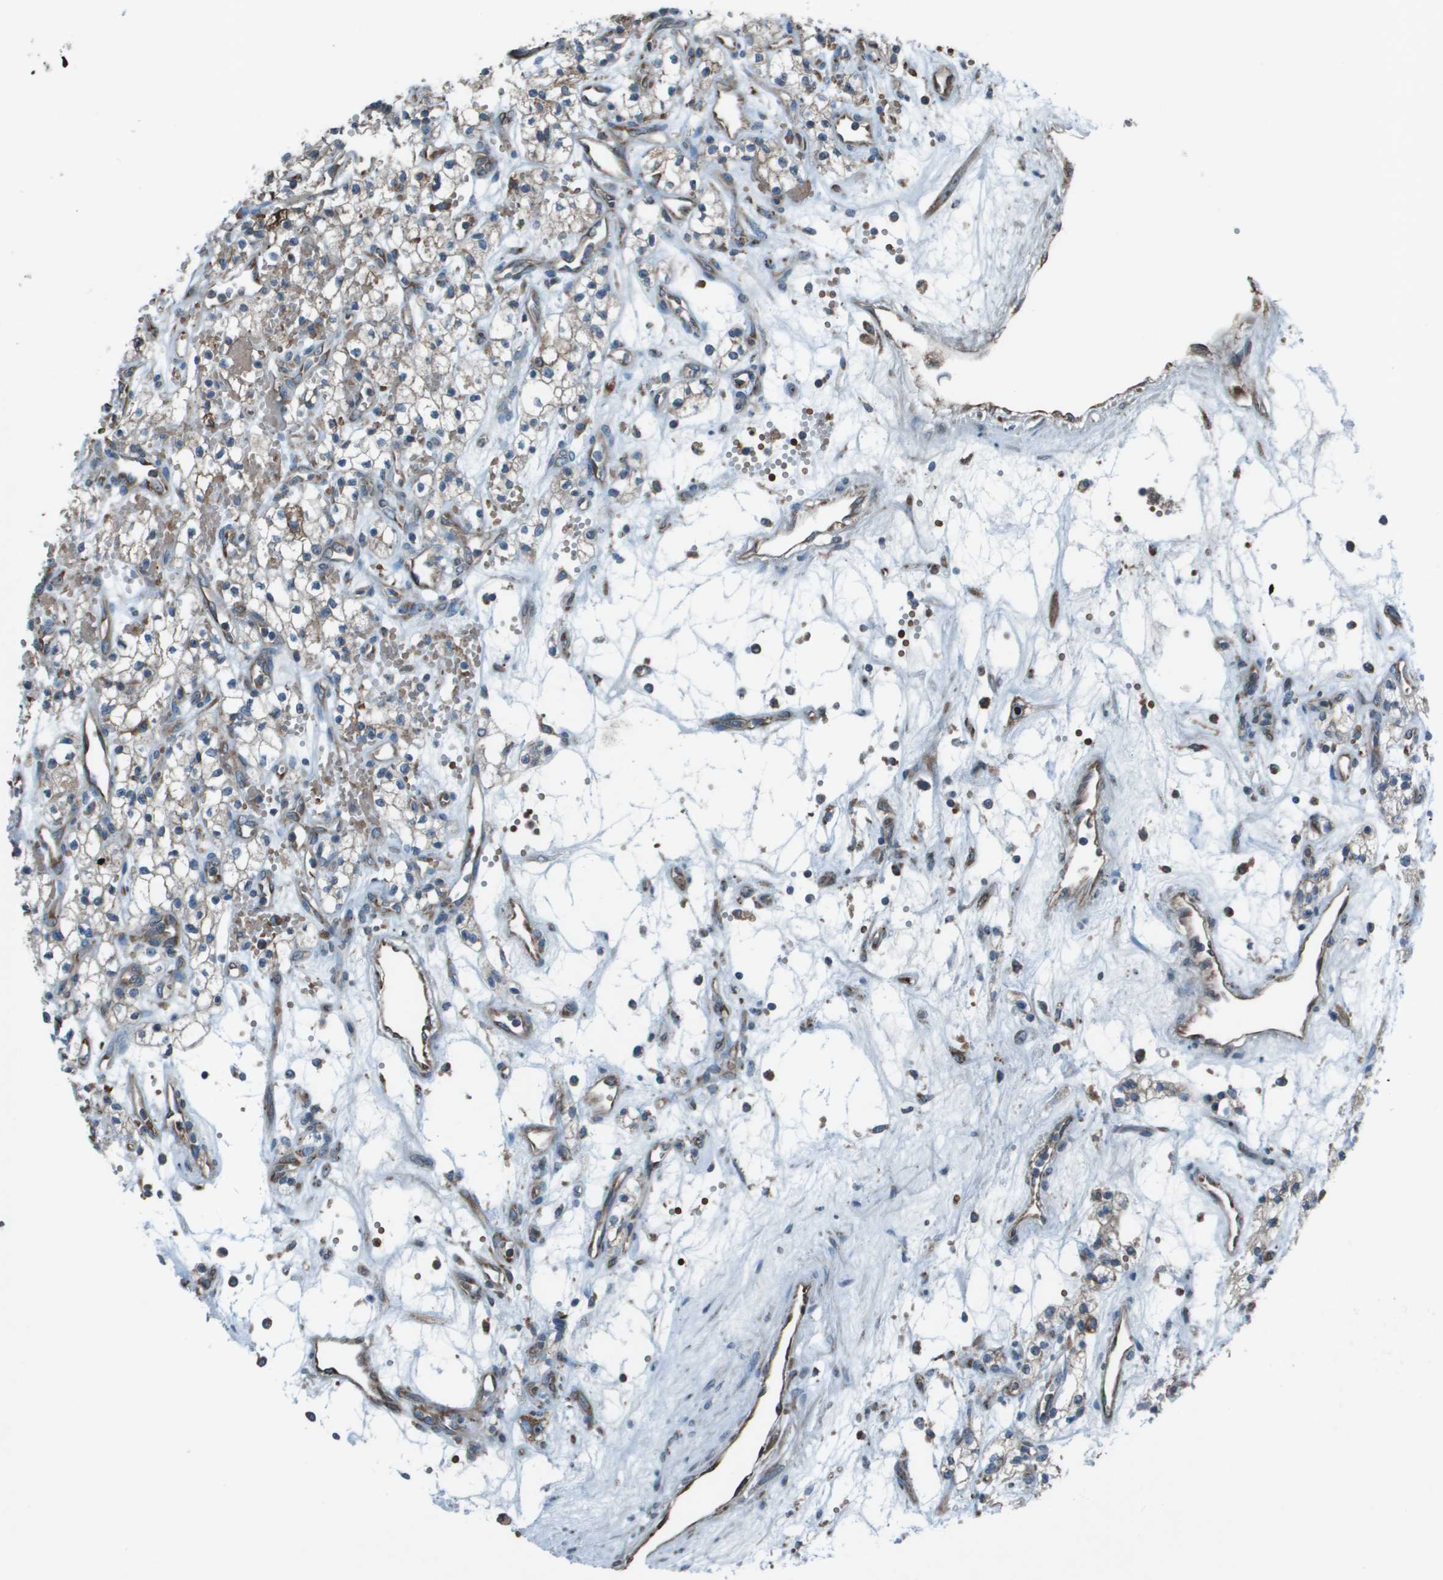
{"staining": {"intensity": "weak", "quantity": "<25%", "location": "cytoplasmic/membranous"}, "tissue": "renal cancer", "cell_type": "Tumor cells", "image_type": "cancer", "snomed": [{"axis": "morphology", "description": "Adenocarcinoma, NOS"}, {"axis": "topography", "description": "Kidney"}], "caption": "Tumor cells are negative for brown protein staining in renal cancer (adenocarcinoma). Nuclei are stained in blue.", "gene": "UTS2", "patient": {"sex": "male", "age": 59}}